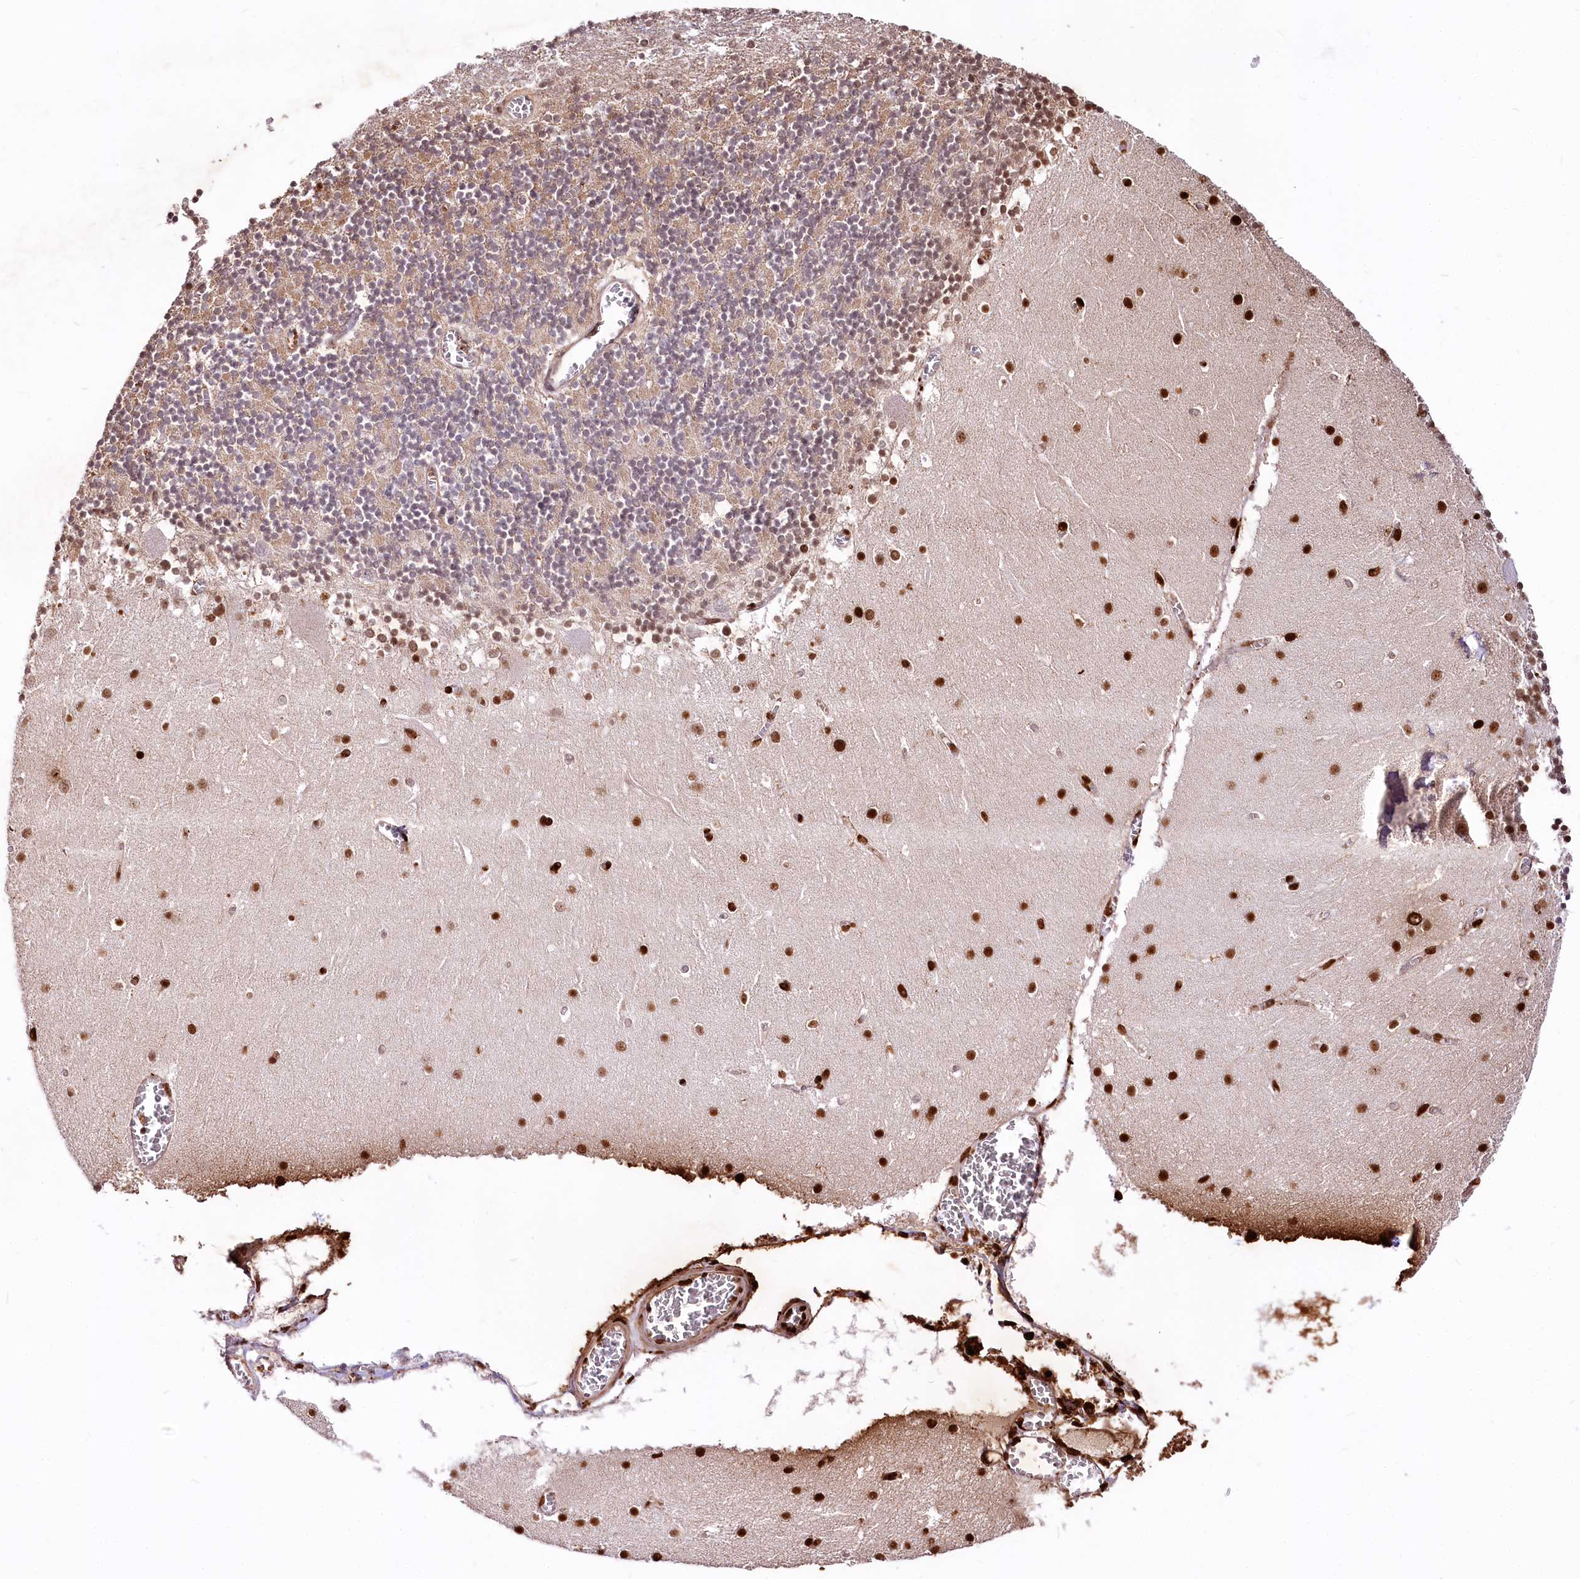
{"staining": {"intensity": "moderate", "quantity": "<25%", "location": "nuclear"}, "tissue": "cerebellum", "cell_type": "Cells in granular layer", "image_type": "normal", "snomed": [{"axis": "morphology", "description": "Normal tissue, NOS"}, {"axis": "topography", "description": "Cerebellum"}], "caption": "IHC staining of normal cerebellum, which exhibits low levels of moderate nuclear expression in about <25% of cells in granular layer indicating moderate nuclear protein expression. The staining was performed using DAB (3,3'-diaminobenzidine) (brown) for protein detection and nuclei were counterstained in hematoxylin (blue).", "gene": "PTMS", "patient": {"sex": "female", "age": 28}}